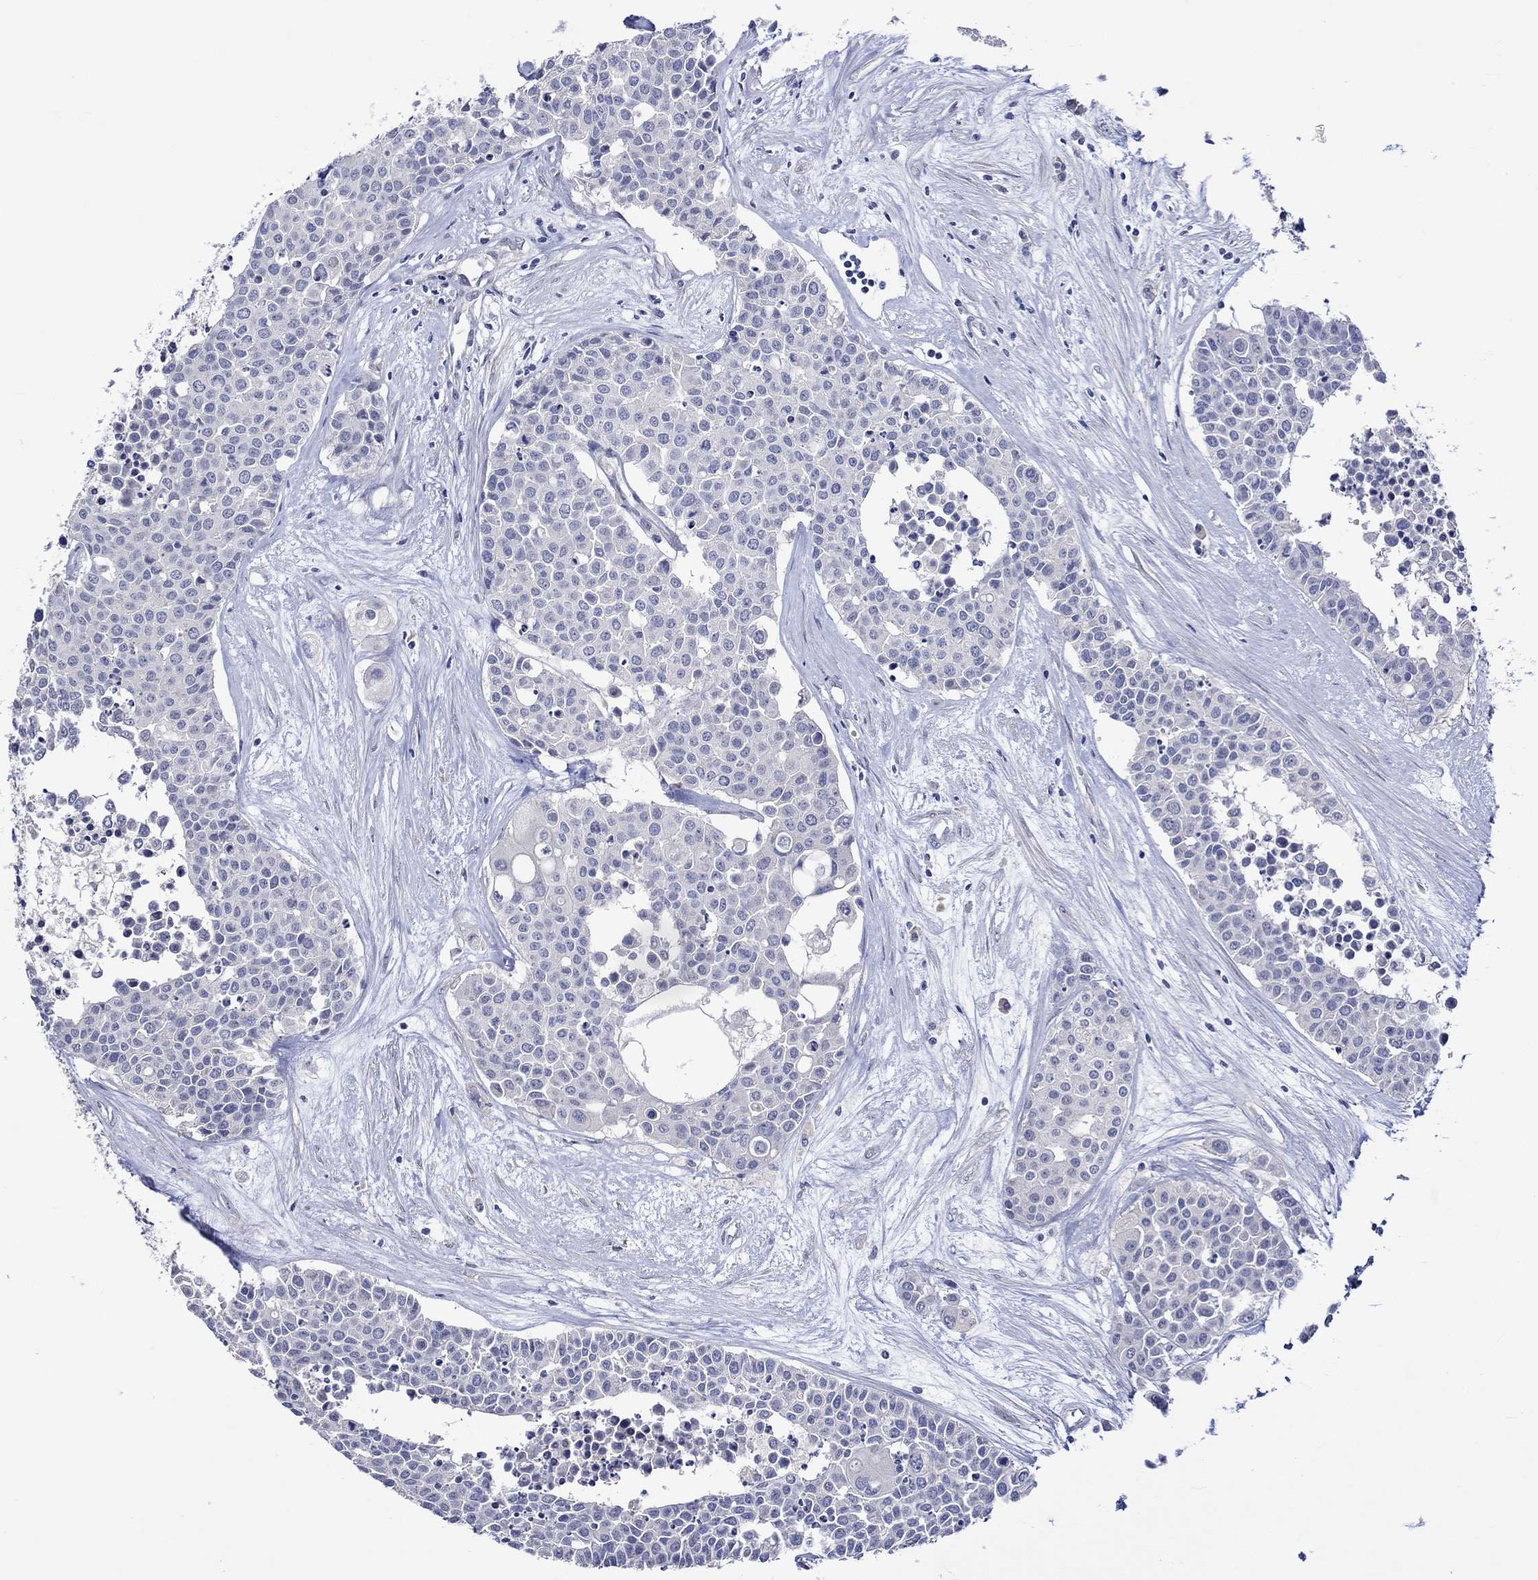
{"staining": {"intensity": "negative", "quantity": "none", "location": "none"}, "tissue": "carcinoid", "cell_type": "Tumor cells", "image_type": "cancer", "snomed": [{"axis": "morphology", "description": "Carcinoid, malignant, NOS"}, {"axis": "topography", "description": "Colon"}], "caption": "Immunohistochemical staining of human malignant carcinoid exhibits no significant staining in tumor cells.", "gene": "CRYAB", "patient": {"sex": "male", "age": 81}}